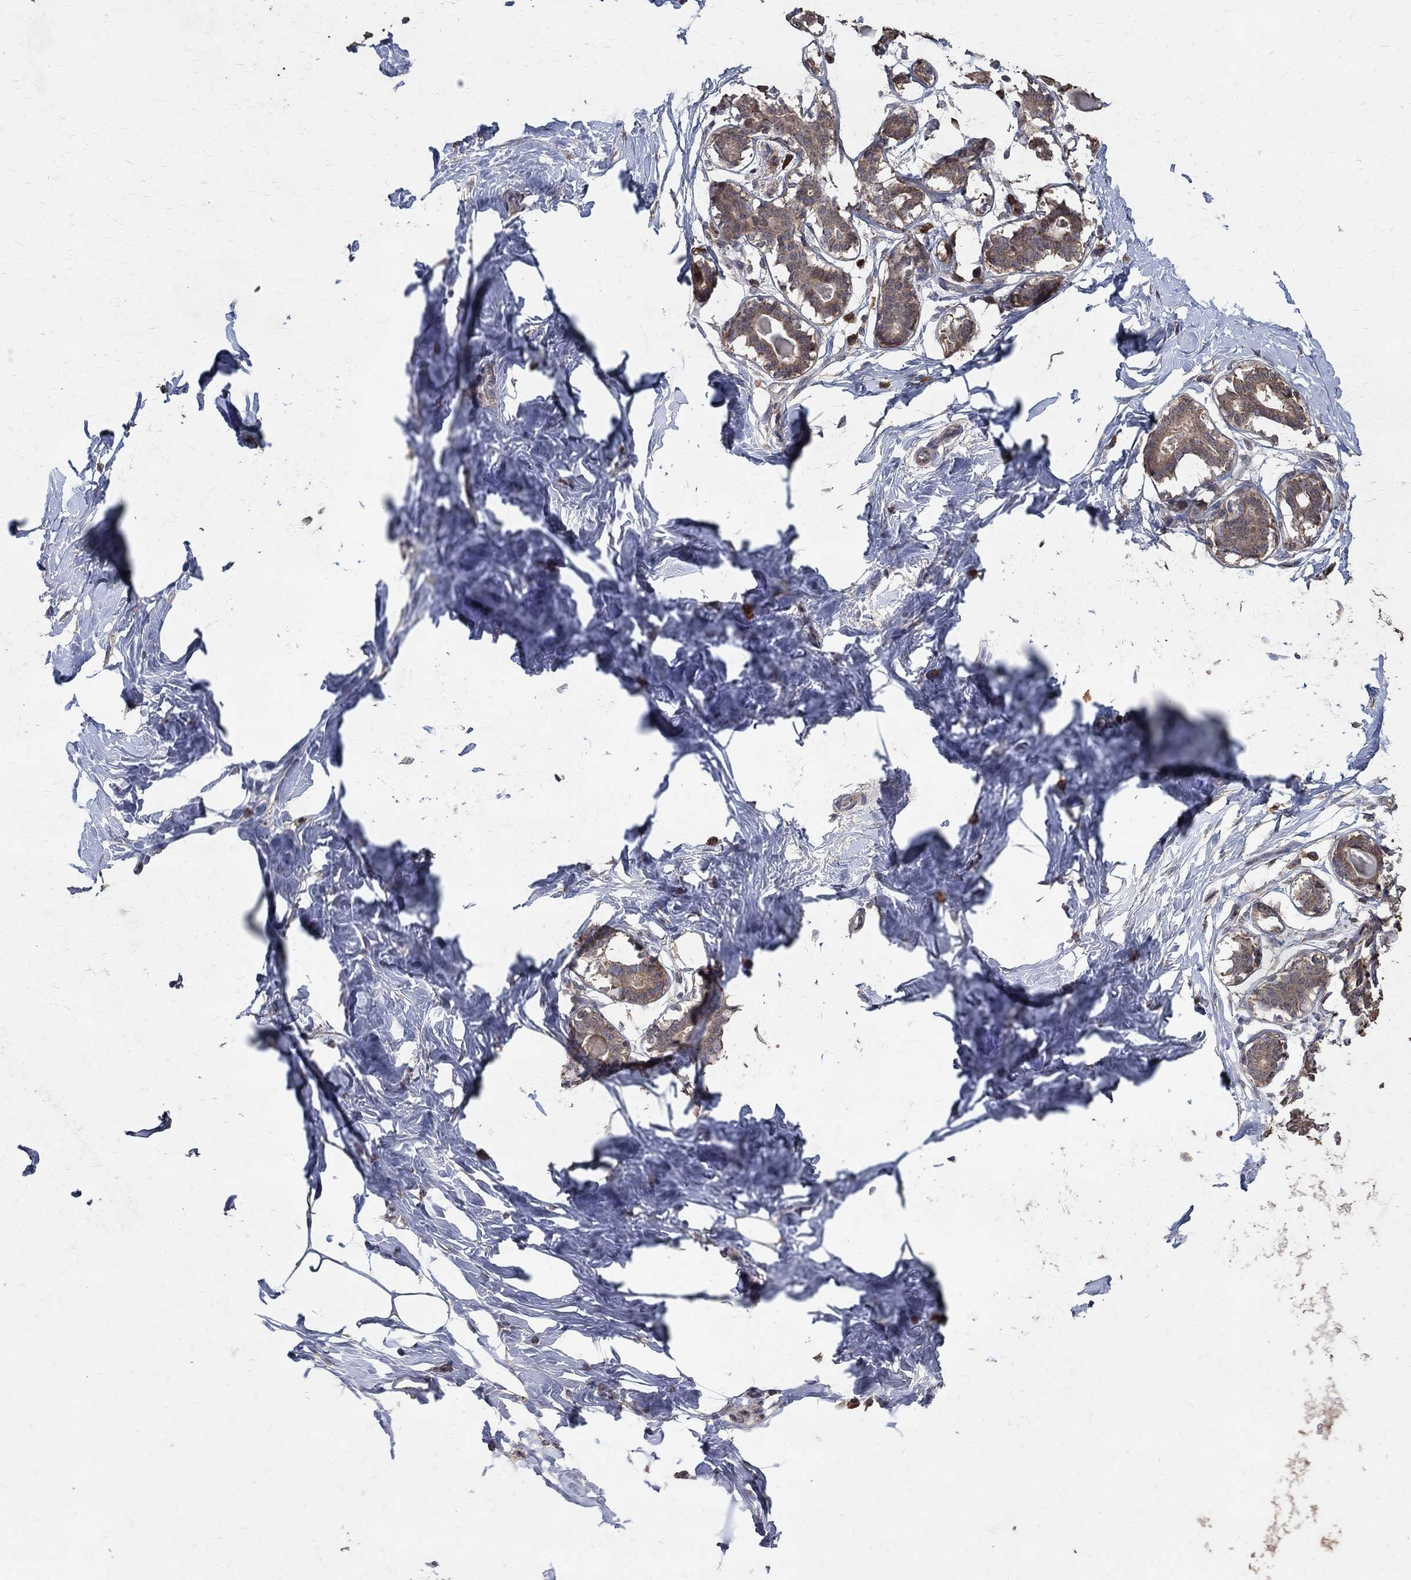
{"staining": {"intensity": "strong", "quantity": "25%-75%", "location": "cytoplasmic/membranous"}, "tissue": "breast", "cell_type": "Glandular cells", "image_type": "normal", "snomed": [{"axis": "morphology", "description": "Normal tissue, NOS"}, {"axis": "morphology", "description": "Lobular carcinoma, in situ"}, {"axis": "topography", "description": "Breast"}], "caption": "Immunohistochemical staining of normal human breast shows 25%-75% levels of strong cytoplasmic/membranous protein staining in approximately 25%-75% of glandular cells. (DAB IHC, brown staining for protein, blue staining for nuclei).", "gene": "C17orf75", "patient": {"sex": "female", "age": 35}}